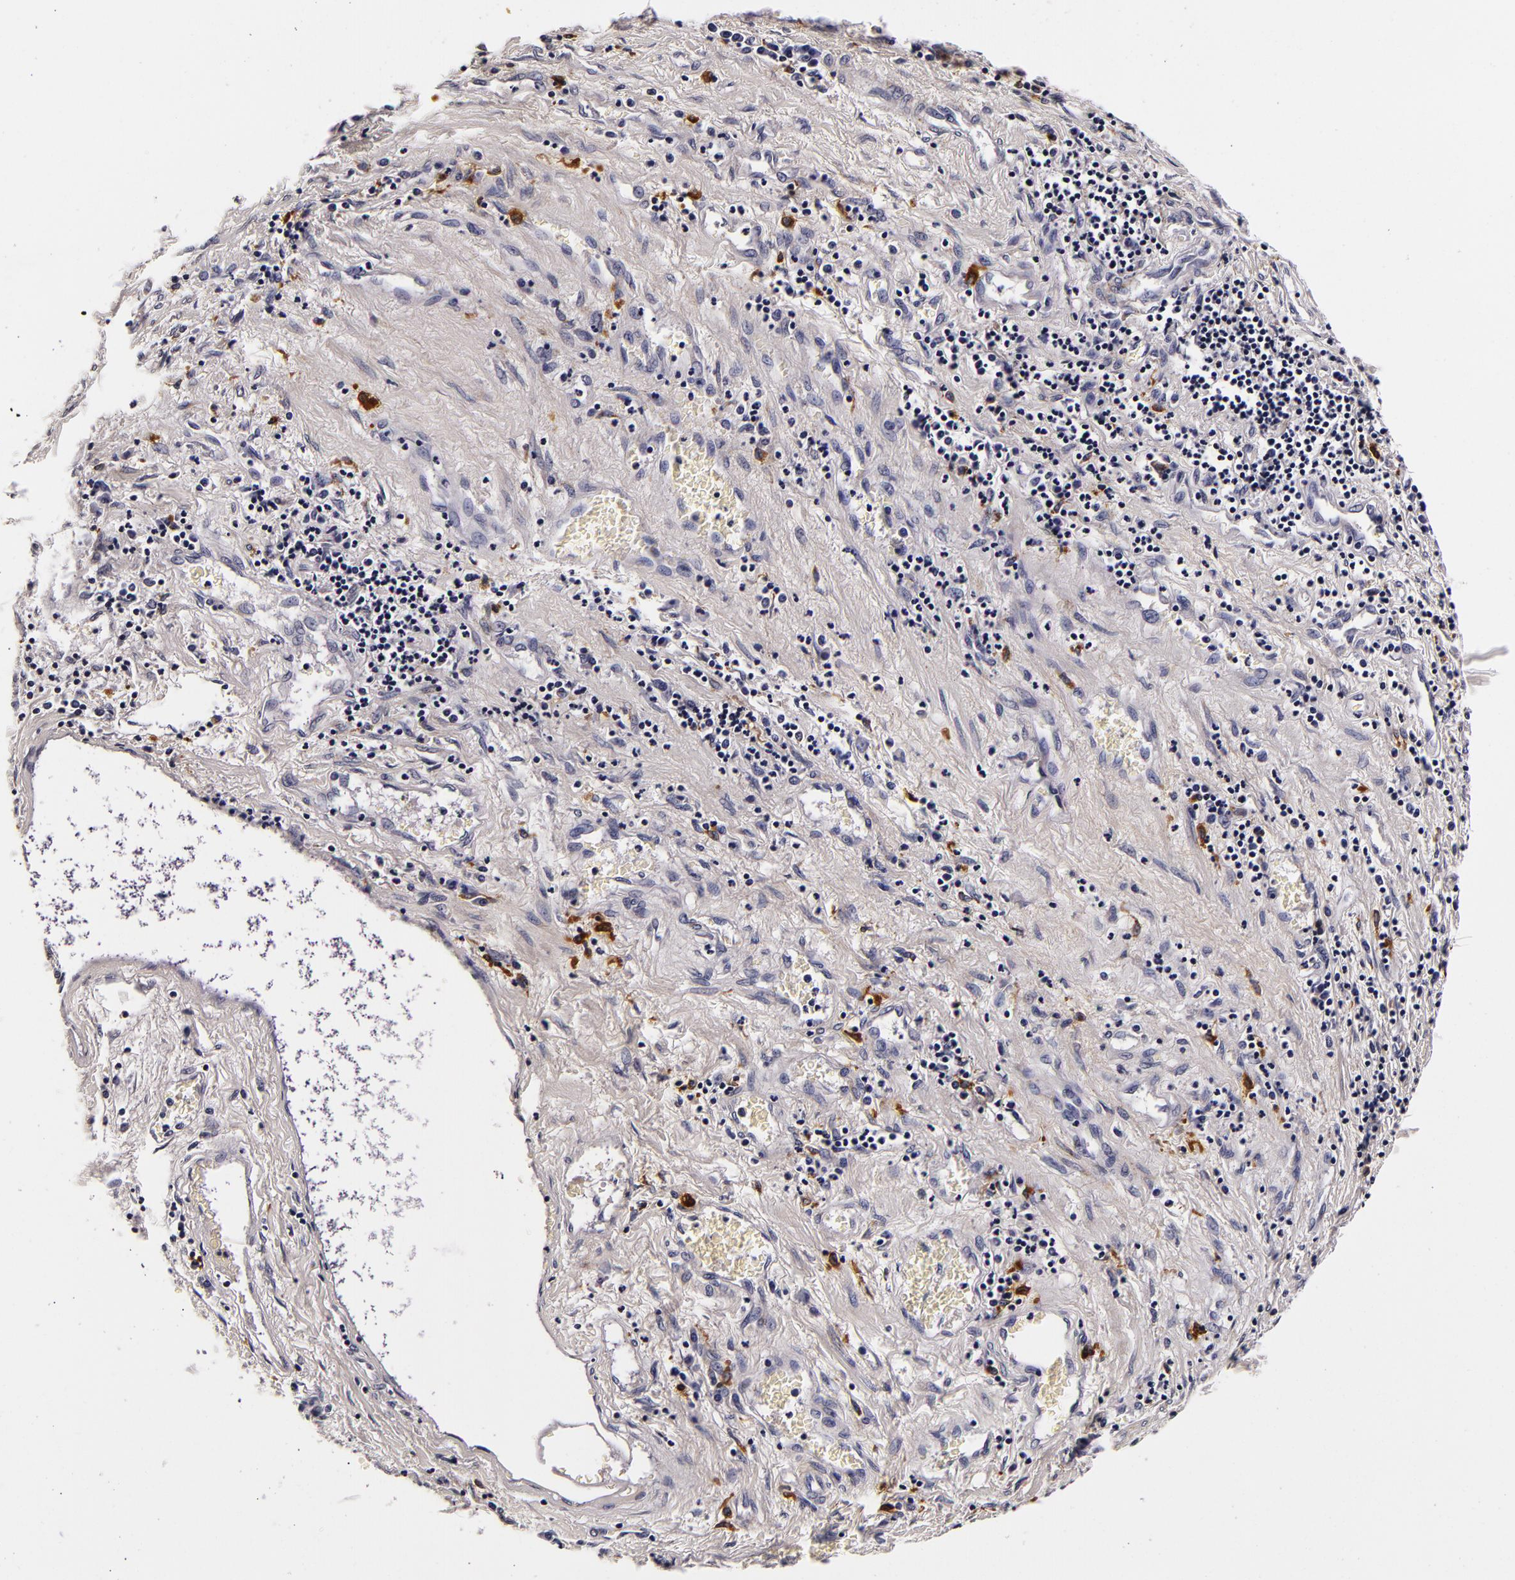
{"staining": {"intensity": "negative", "quantity": "none", "location": "none"}, "tissue": "liver cancer", "cell_type": "Tumor cells", "image_type": "cancer", "snomed": [{"axis": "morphology", "description": "Carcinoma, Hepatocellular, NOS"}, {"axis": "topography", "description": "Liver"}], "caption": "Tumor cells show no significant staining in liver hepatocellular carcinoma.", "gene": "LGALS3BP", "patient": {"sex": "male", "age": 24}}